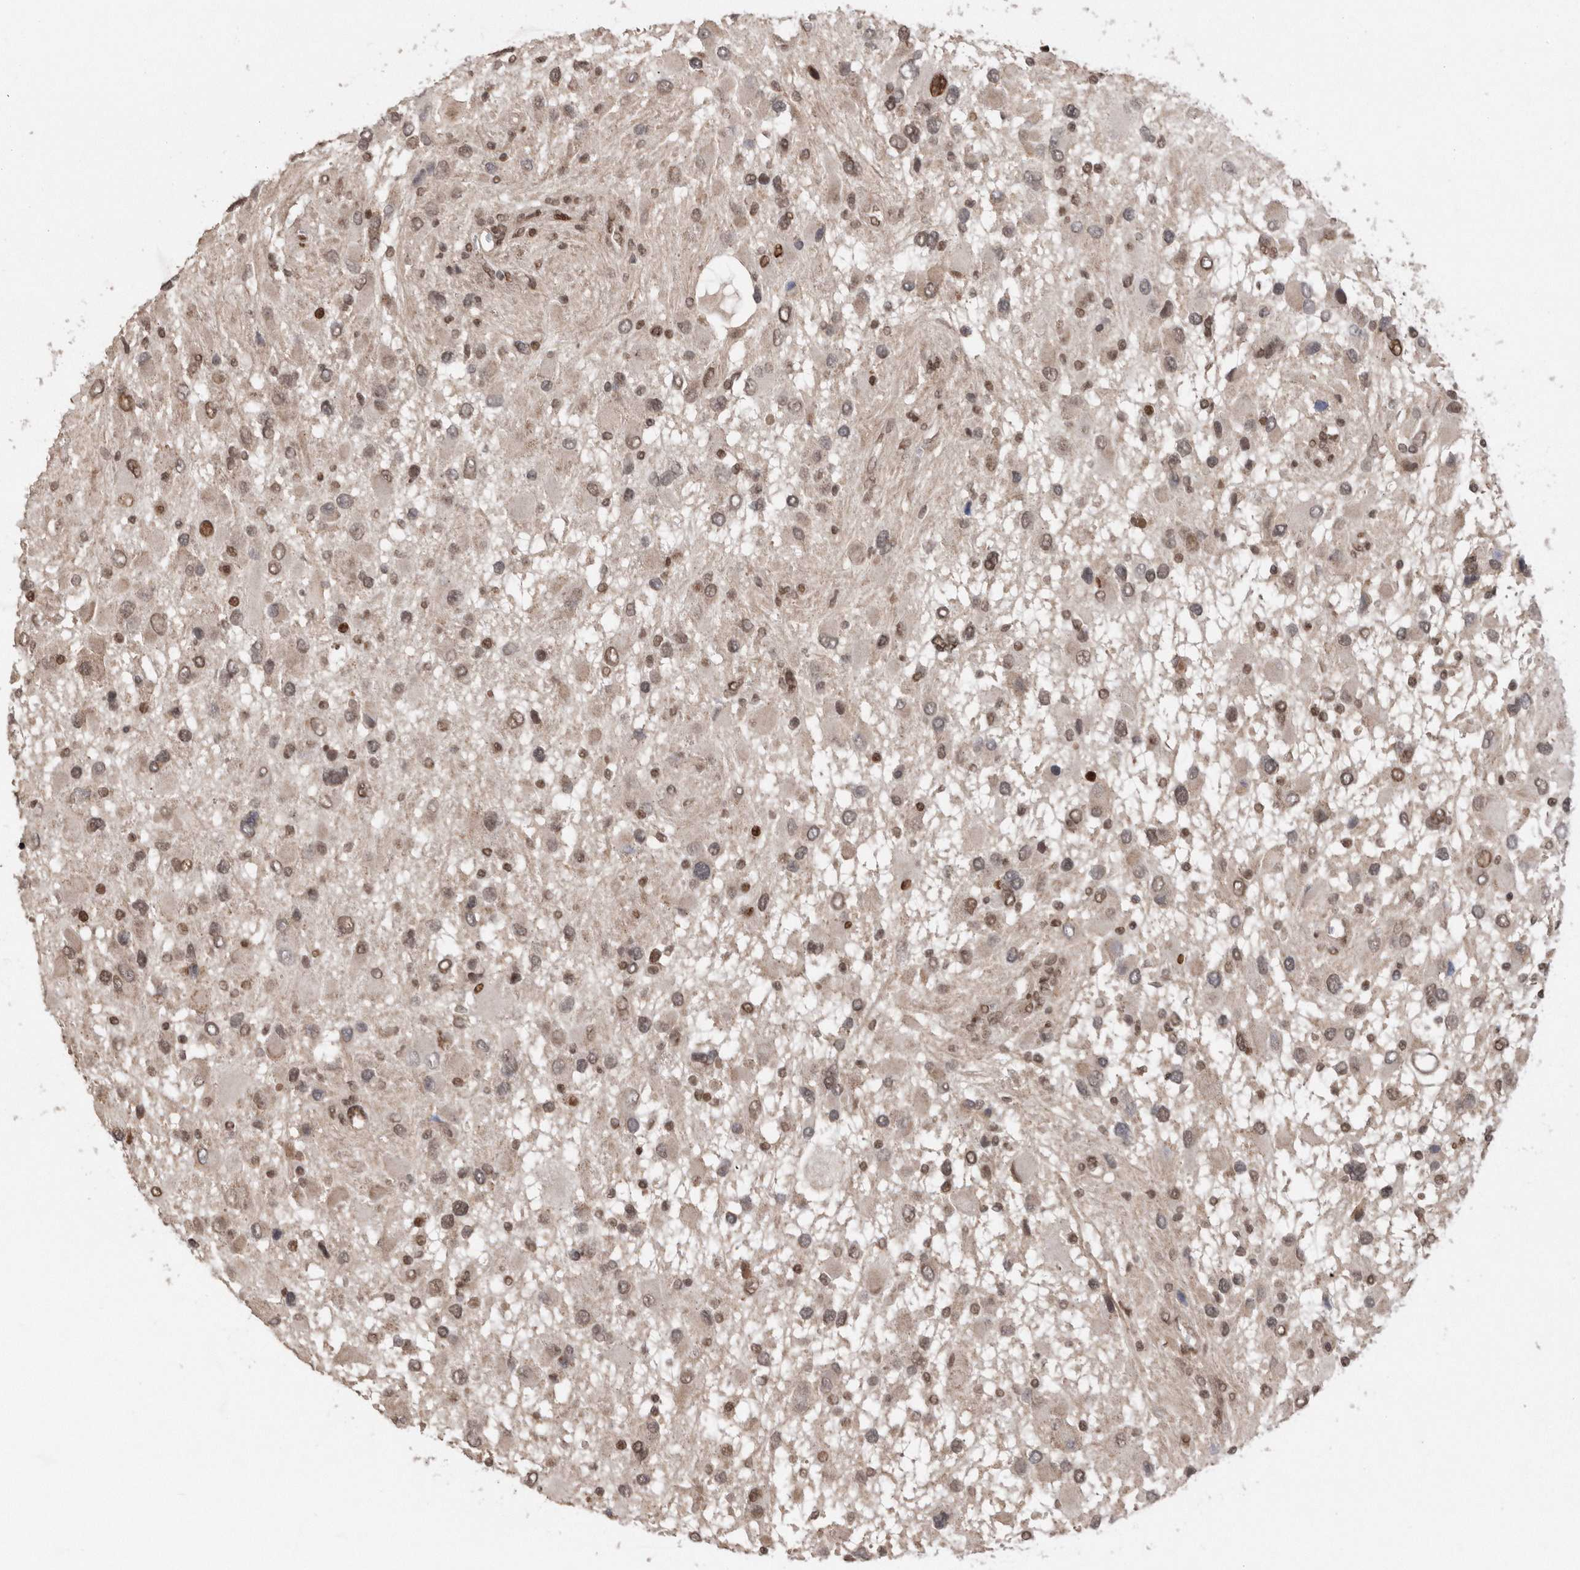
{"staining": {"intensity": "moderate", "quantity": "25%-75%", "location": "nuclear"}, "tissue": "glioma", "cell_type": "Tumor cells", "image_type": "cancer", "snomed": [{"axis": "morphology", "description": "Glioma, malignant, High grade"}, {"axis": "topography", "description": "Brain"}], "caption": "Glioma stained for a protein (brown) shows moderate nuclear positive positivity in about 25%-75% of tumor cells.", "gene": "TDRD3", "patient": {"sex": "male", "age": 53}}